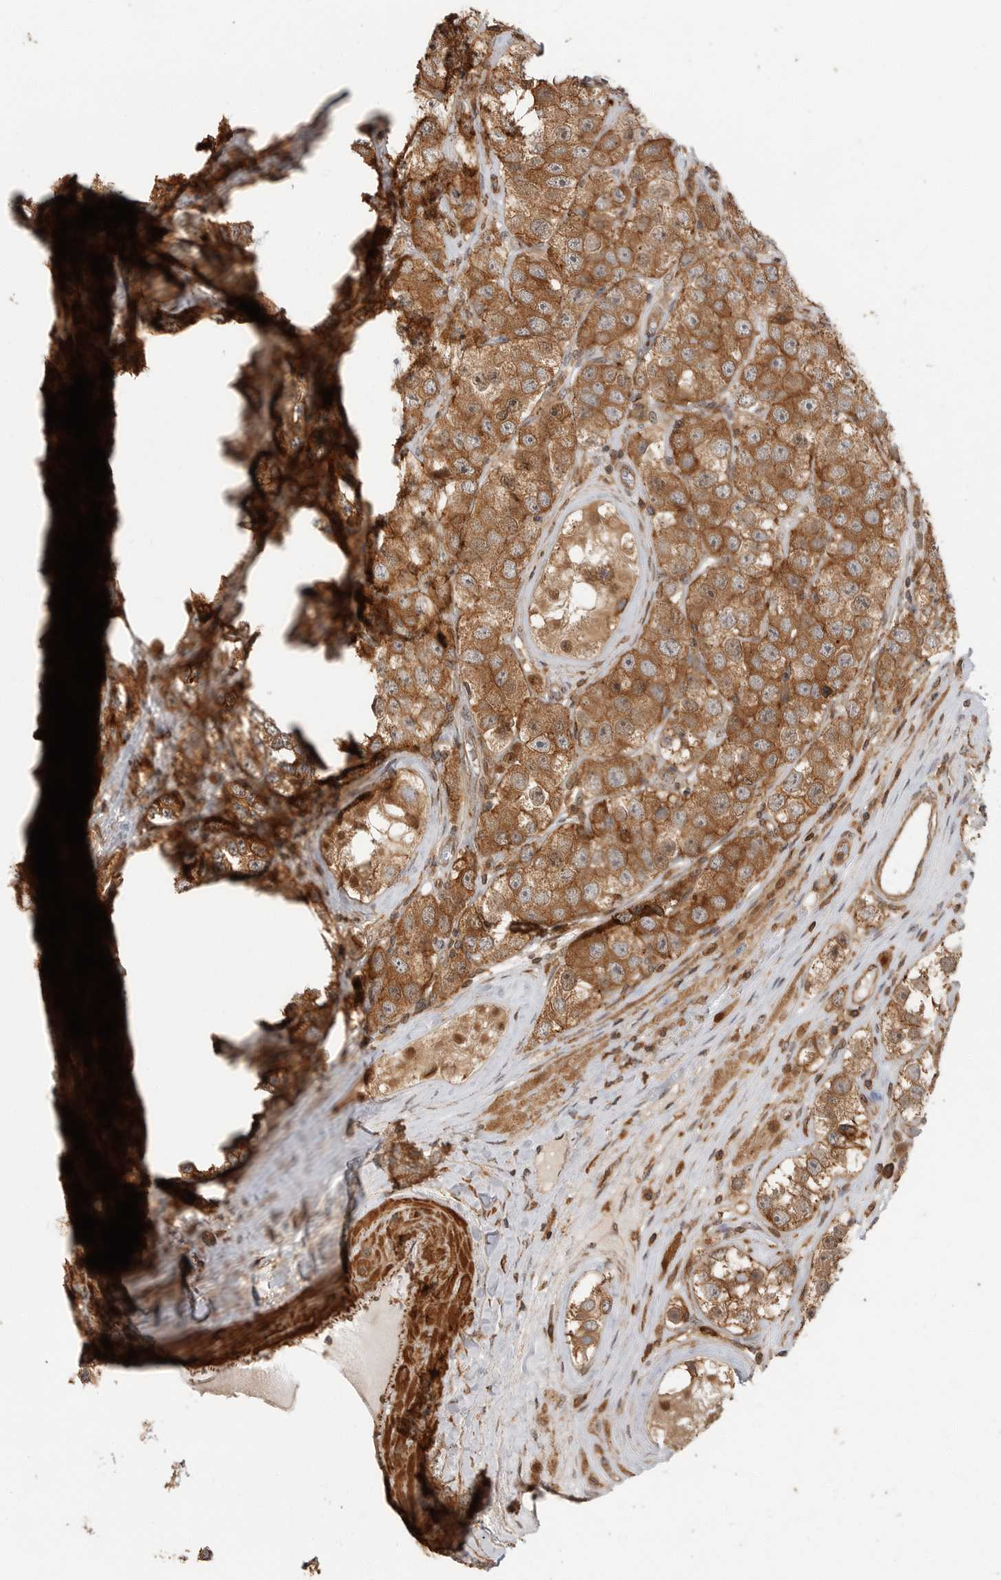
{"staining": {"intensity": "moderate", "quantity": ">75%", "location": "cytoplasmic/membranous"}, "tissue": "testis cancer", "cell_type": "Tumor cells", "image_type": "cancer", "snomed": [{"axis": "morphology", "description": "Seminoma, NOS"}, {"axis": "topography", "description": "Testis"}], "caption": "Immunohistochemical staining of testis cancer demonstrates medium levels of moderate cytoplasmic/membranous protein positivity in approximately >75% of tumor cells.", "gene": "ERN1", "patient": {"sex": "male", "age": 28}}